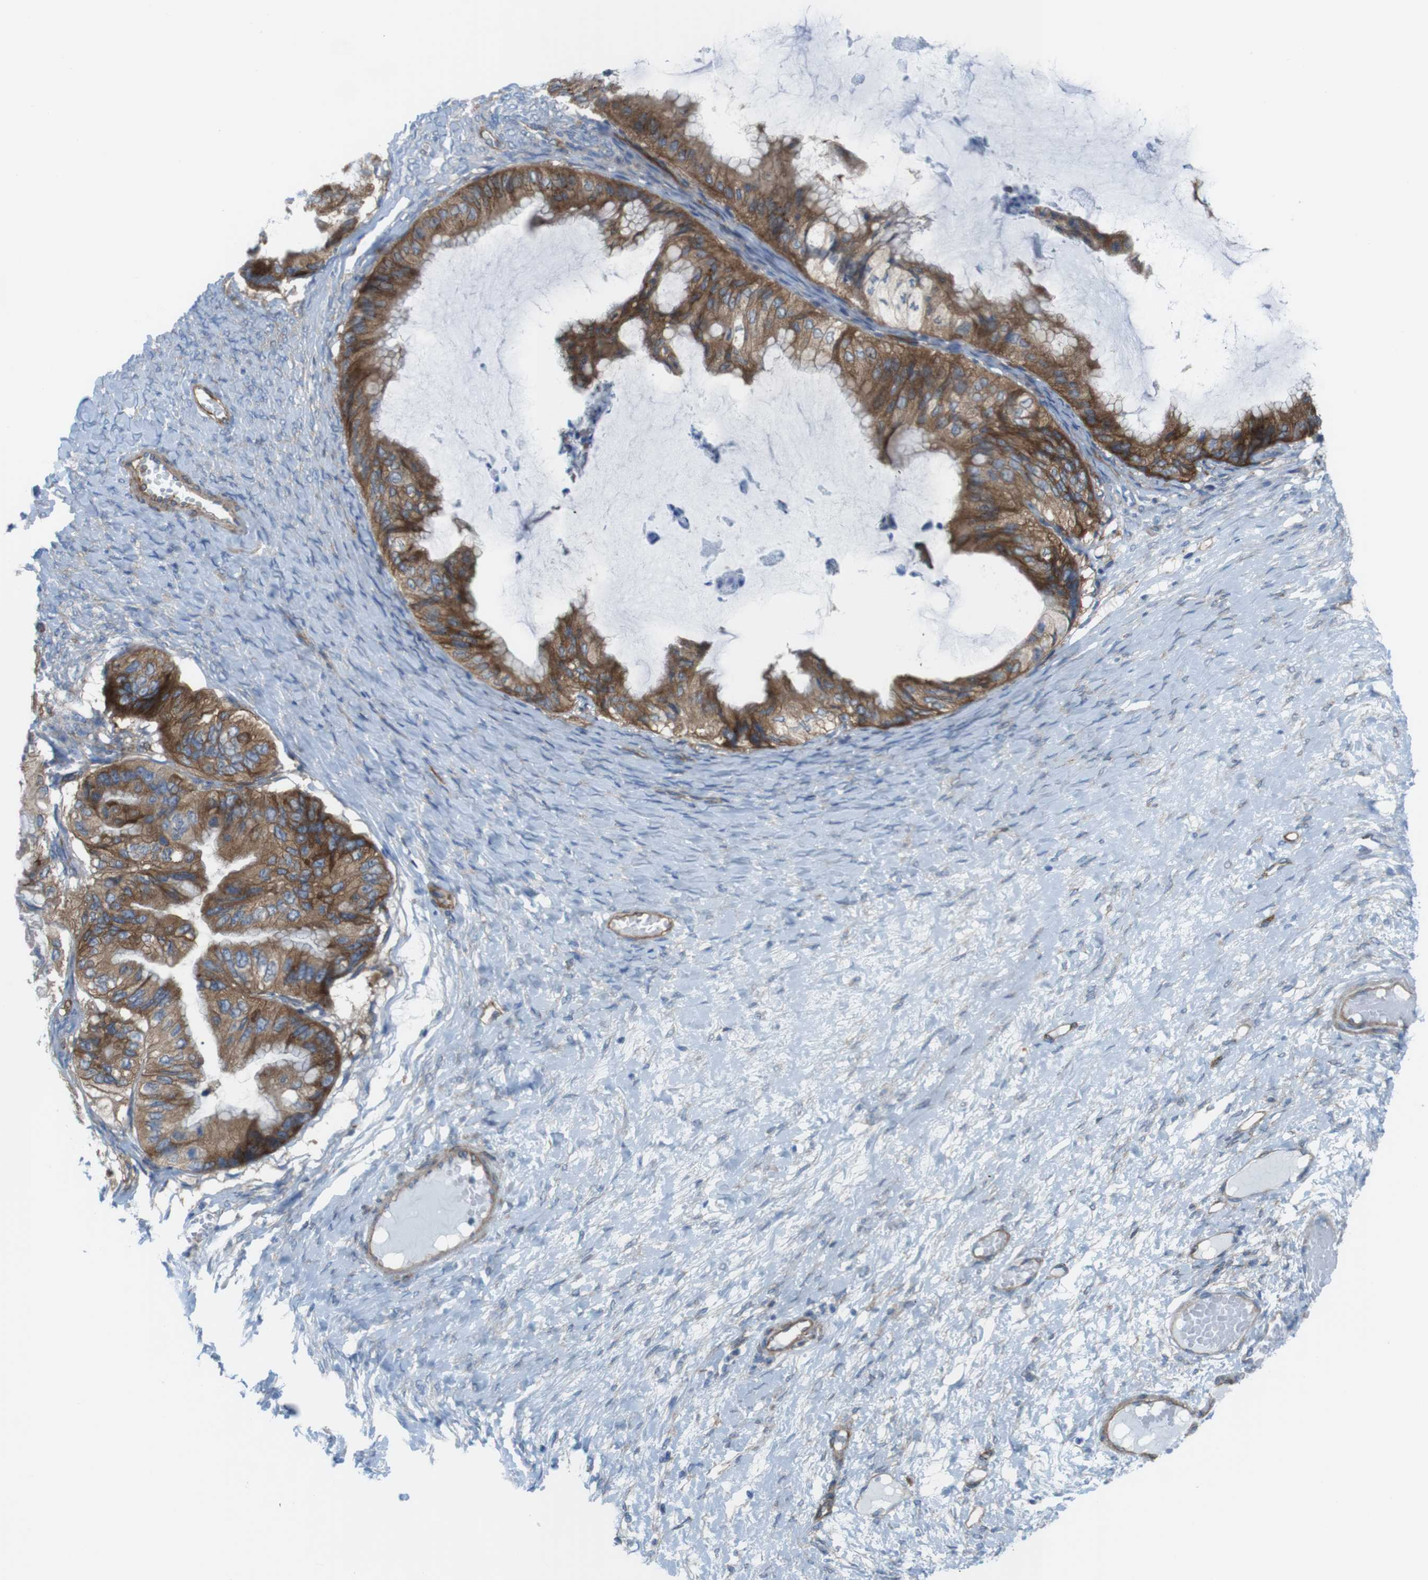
{"staining": {"intensity": "strong", "quantity": ">75%", "location": "cytoplasmic/membranous"}, "tissue": "ovarian cancer", "cell_type": "Tumor cells", "image_type": "cancer", "snomed": [{"axis": "morphology", "description": "Cystadenocarcinoma, mucinous, NOS"}, {"axis": "topography", "description": "Ovary"}], "caption": "Immunohistochemical staining of ovarian mucinous cystadenocarcinoma exhibits high levels of strong cytoplasmic/membranous expression in about >75% of tumor cells. The protein is stained brown, and the nuclei are stained in blue (DAB (3,3'-diaminobenzidine) IHC with brightfield microscopy, high magnification).", "gene": "DIAPH2", "patient": {"sex": "female", "age": 61}}